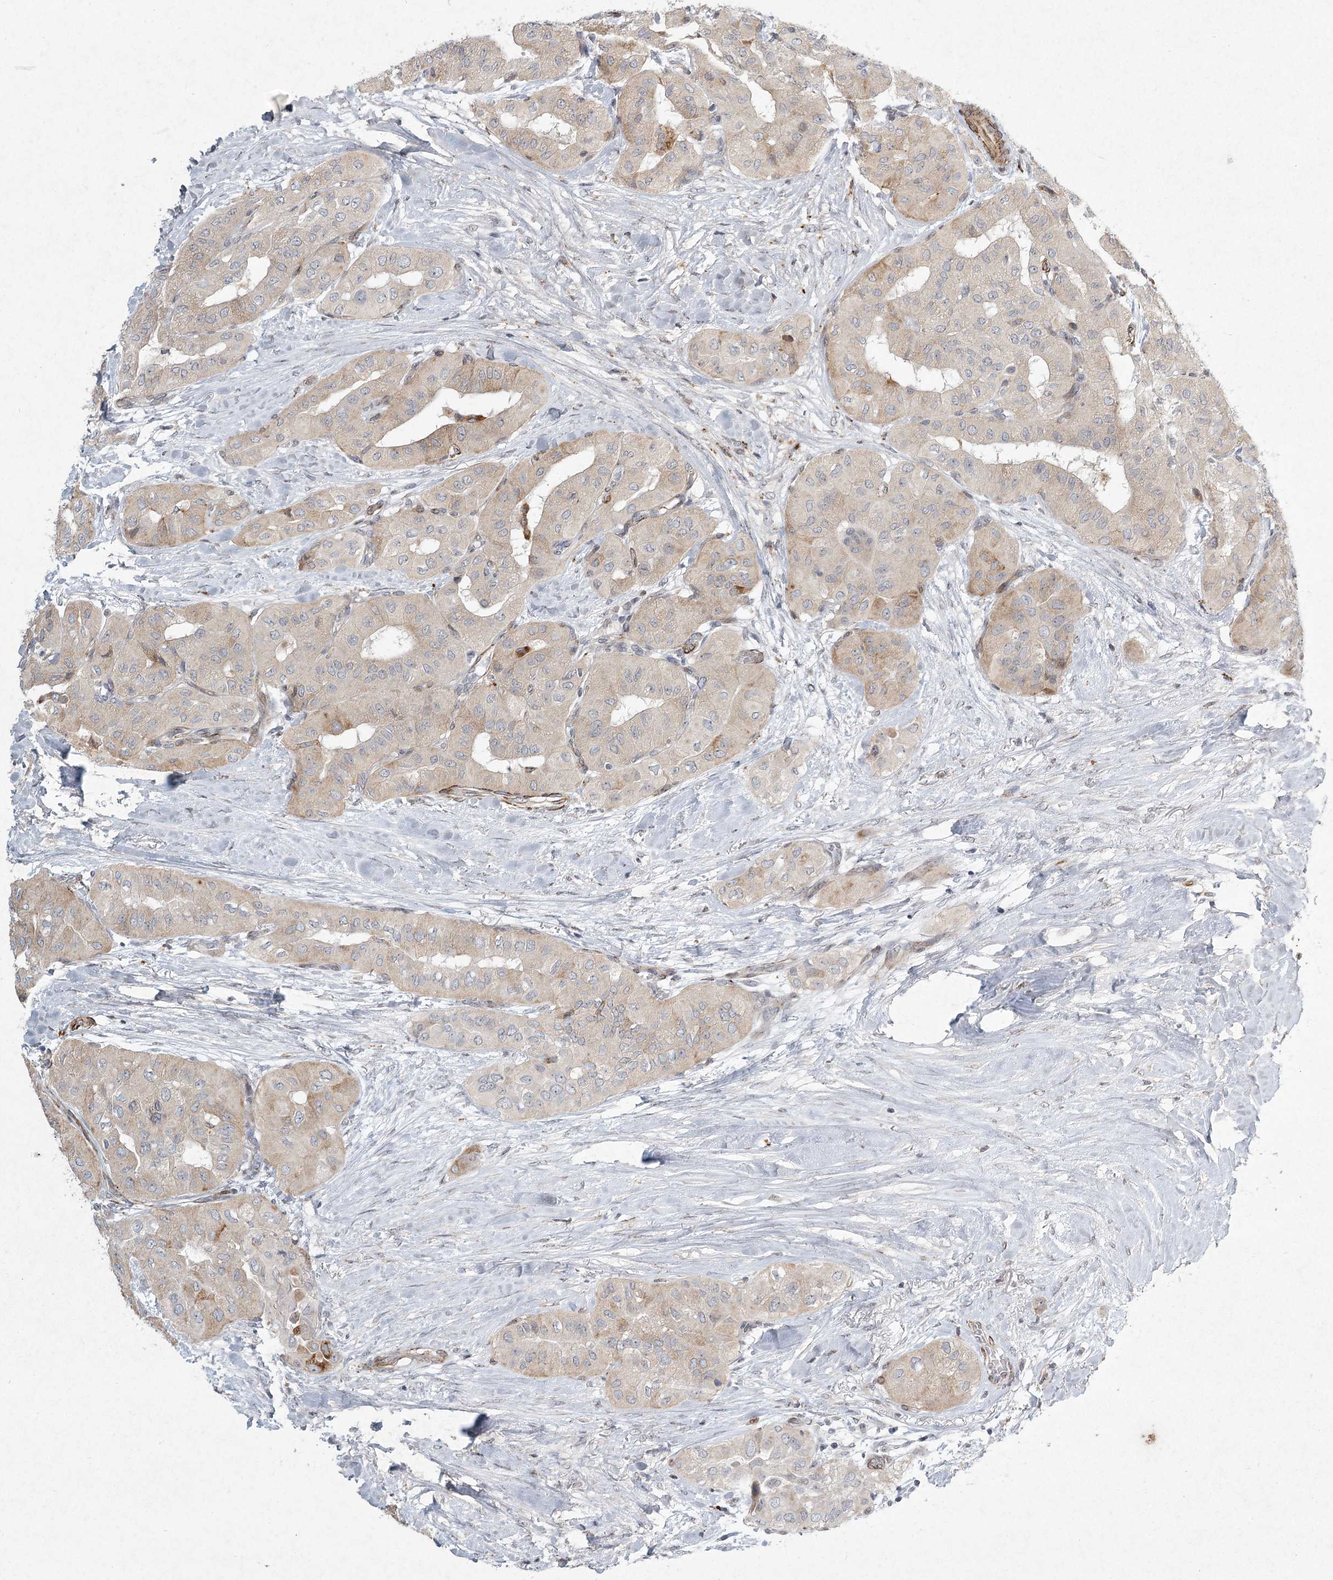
{"staining": {"intensity": "weak", "quantity": "25%-75%", "location": "cytoplasmic/membranous"}, "tissue": "thyroid cancer", "cell_type": "Tumor cells", "image_type": "cancer", "snomed": [{"axis": "morphology", "description": "Papillary adenocarcinoma, NOS"}, {"axis": "topography", "description": "Thyroid gland"}], "caption": "Immunohistochemical staining of thyroid papillary adenocarcinoma demonstrates low levels of weak cytoplasmic/membranous protein expression in about 25%-75% of tumor cells.", "gene": "MEPE", "patient": {"sex": "female", "age": 59}}